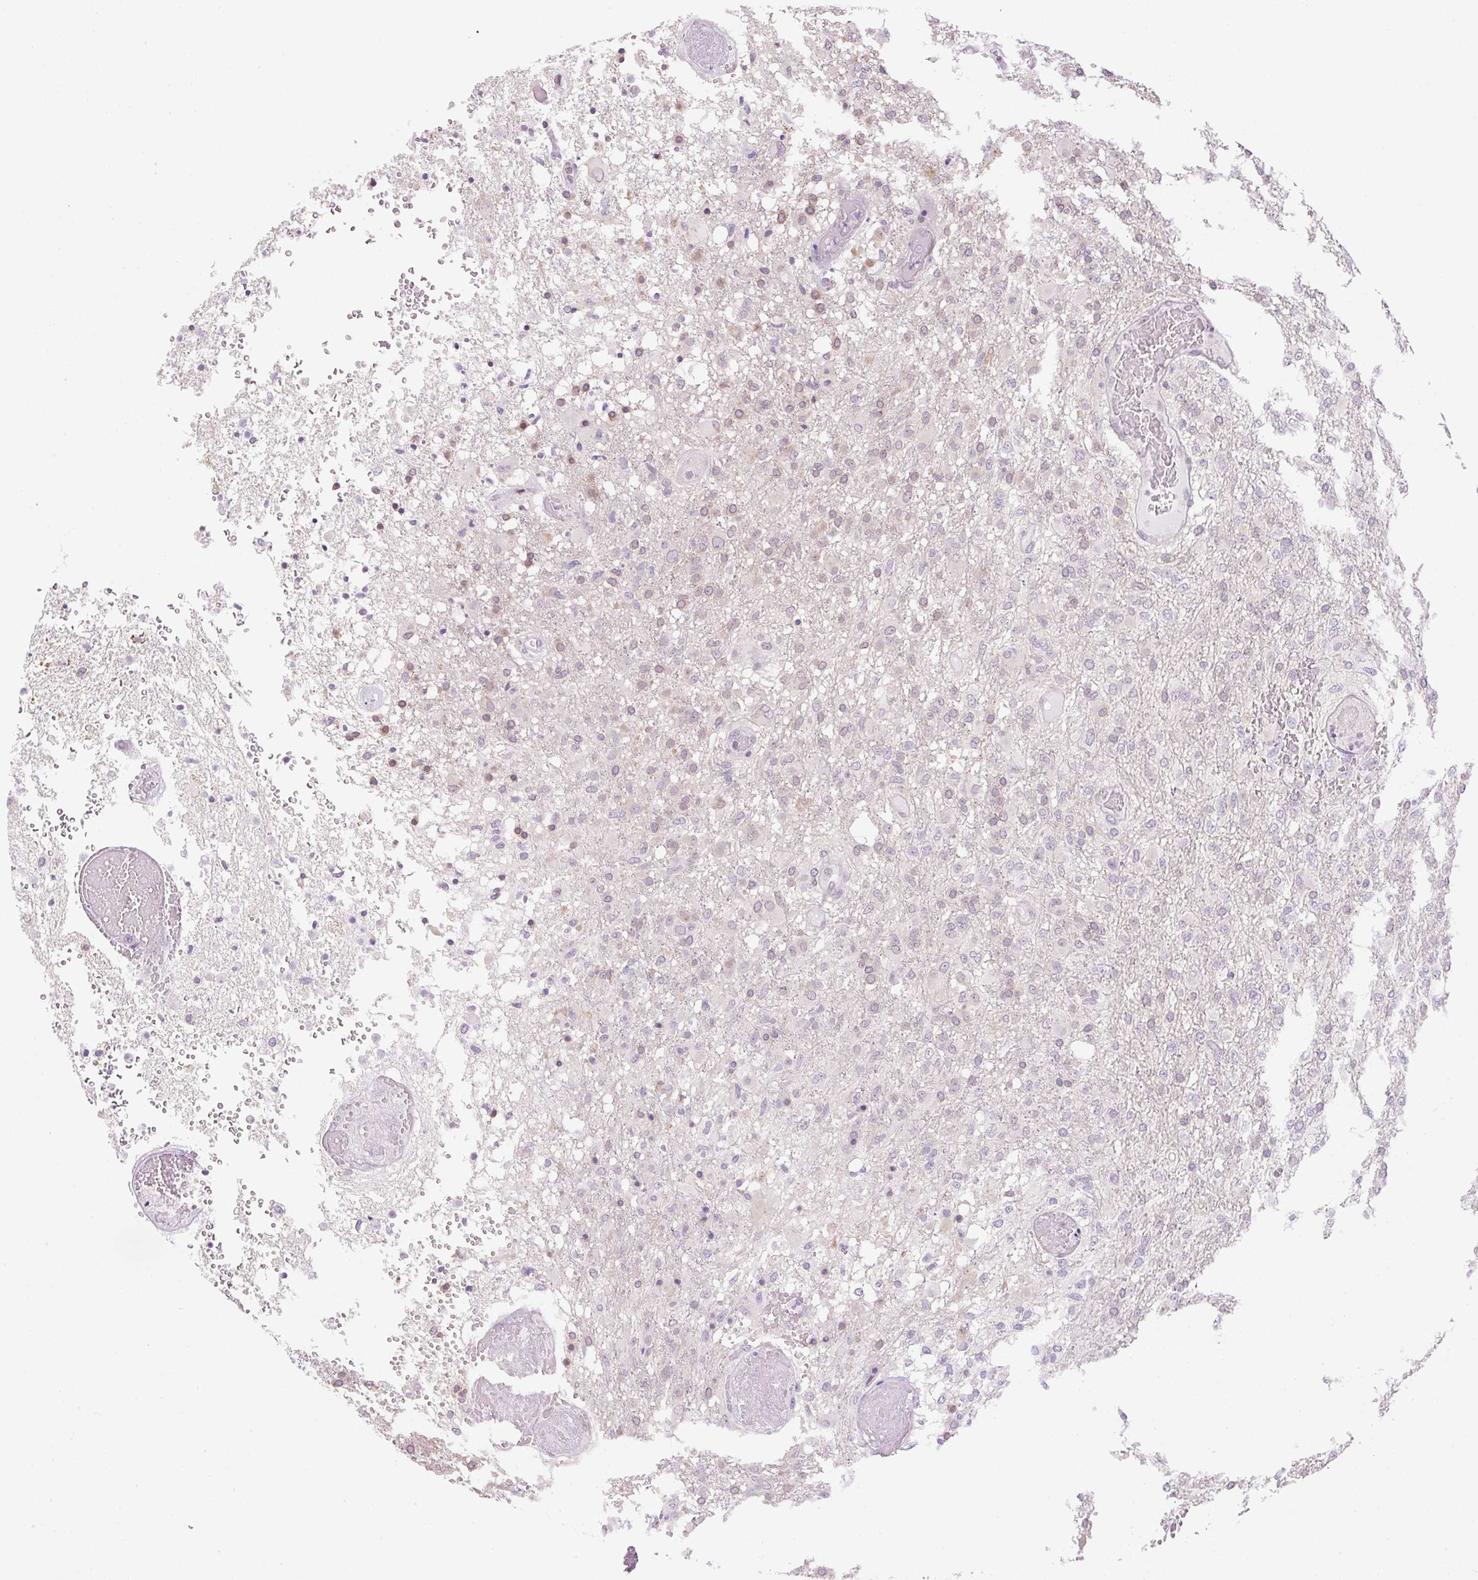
{"staining": {"intensity": "weak", "quantity": "<25%", "location": "cytoplasmic/membranous"}, "tissue": "glioma", "cell_type": "Tumor cells", "image_type": "cancer", "snomed": [{"axis": "morphology", "description": "Glioma, malignant, High grade"}, {"axis": "topography", "description": "Brain"}], "caption": "Immunohistochemistry image of neoplastic tissue: glioma stained with DAB (3,3'-diaminobenzidine) displays no significant protein expression in tumor cells.", "gene": "SYNE3", "patient": {"sex": "female", "age": 74}}